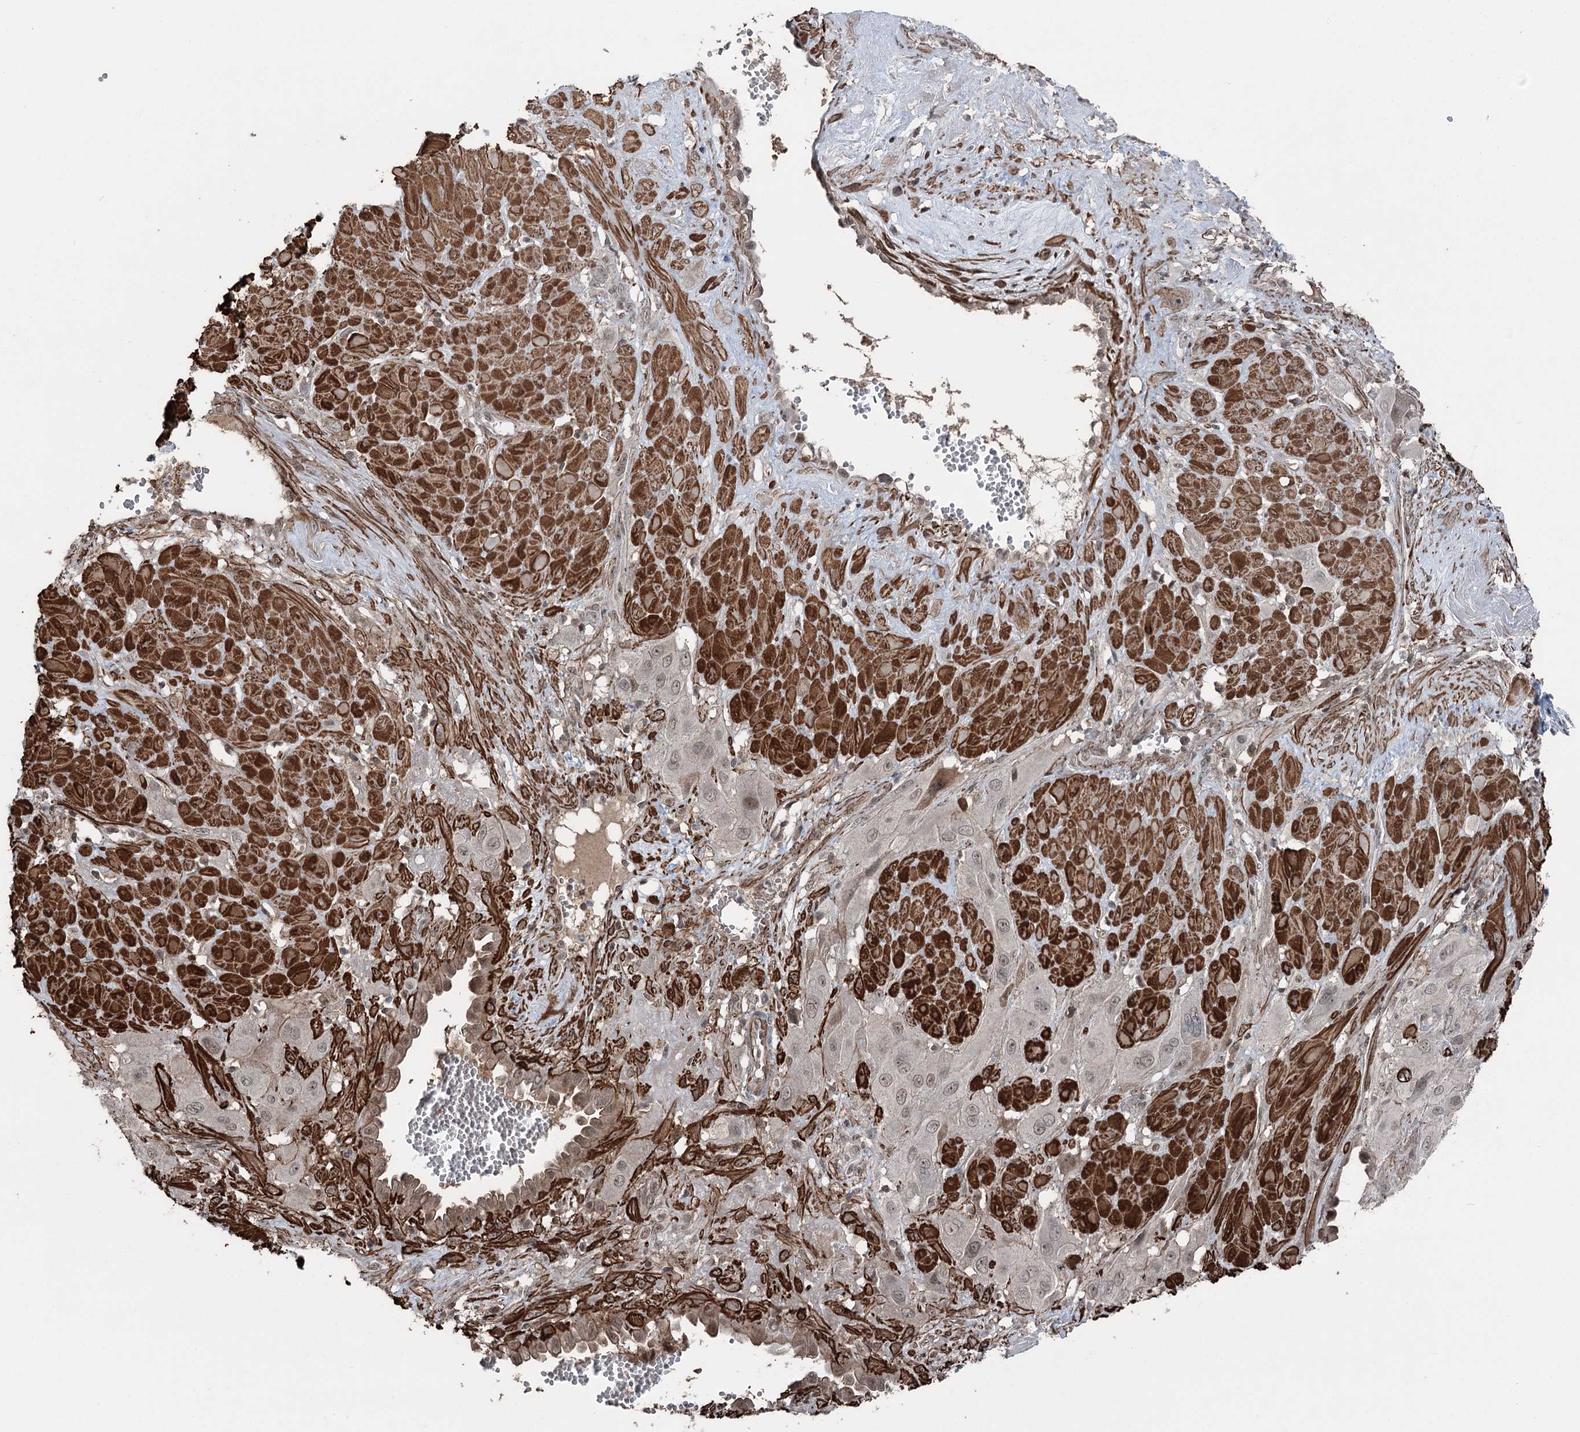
{"staining": {"intensity": "weak", "quantity": ">75%", "location": "nuclear"}, "tissue": "cervical cancer", "cell_type": "Tumor cells", "image_type": "cancer", "snomed": [{"axis": "morphology", "description": "Squamous cell carcinoma, NOS"}, {"axis": "topography", "description": "Cervix"}], "caption": "Weak nuclear expression for a protein is identified in about >75% of tumor cells of cervical cancer (squamous cell carcinoma) using IHC.", "gene": "CCDC82", "patient": {"sex": "female", "age": 34}}